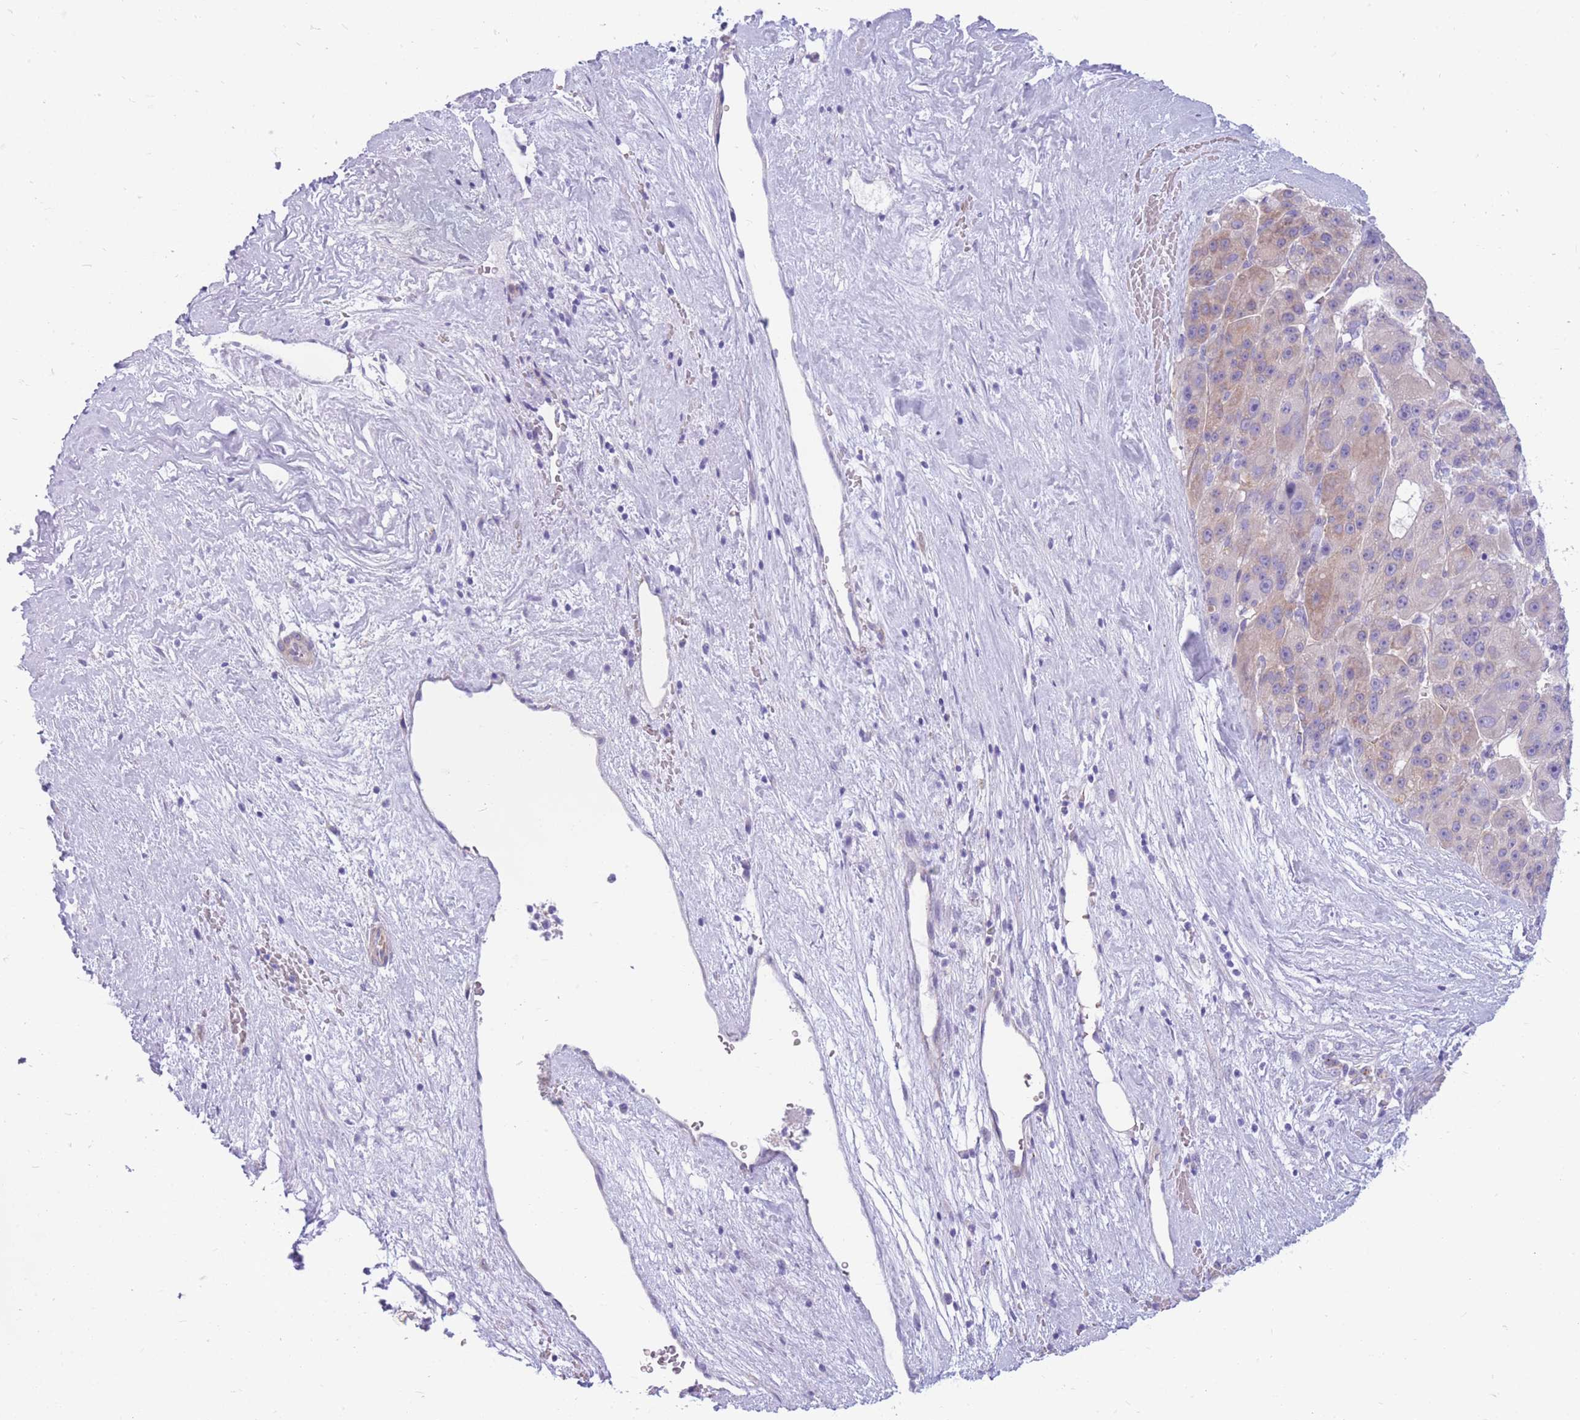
{"staining": {"intensity": "weak", "quantity": "<25%", "location": "cytoplasmic/membranous"}, "tissue": "liver cancer", "cell_type": "Tumor cells", "image_type": "cancer", "snomed": [{"axis": "morphology", "description": "Carcinoma, Hepatocellular, NOS"}, {"axis": "topography", "description": "Liver"}], "caption": "The histopathology image shows no staining of tumor cells in liver hepatocellular carcinoma.", "gene": "MTSS2", "patient": {"sex": "male", "age": 76}}